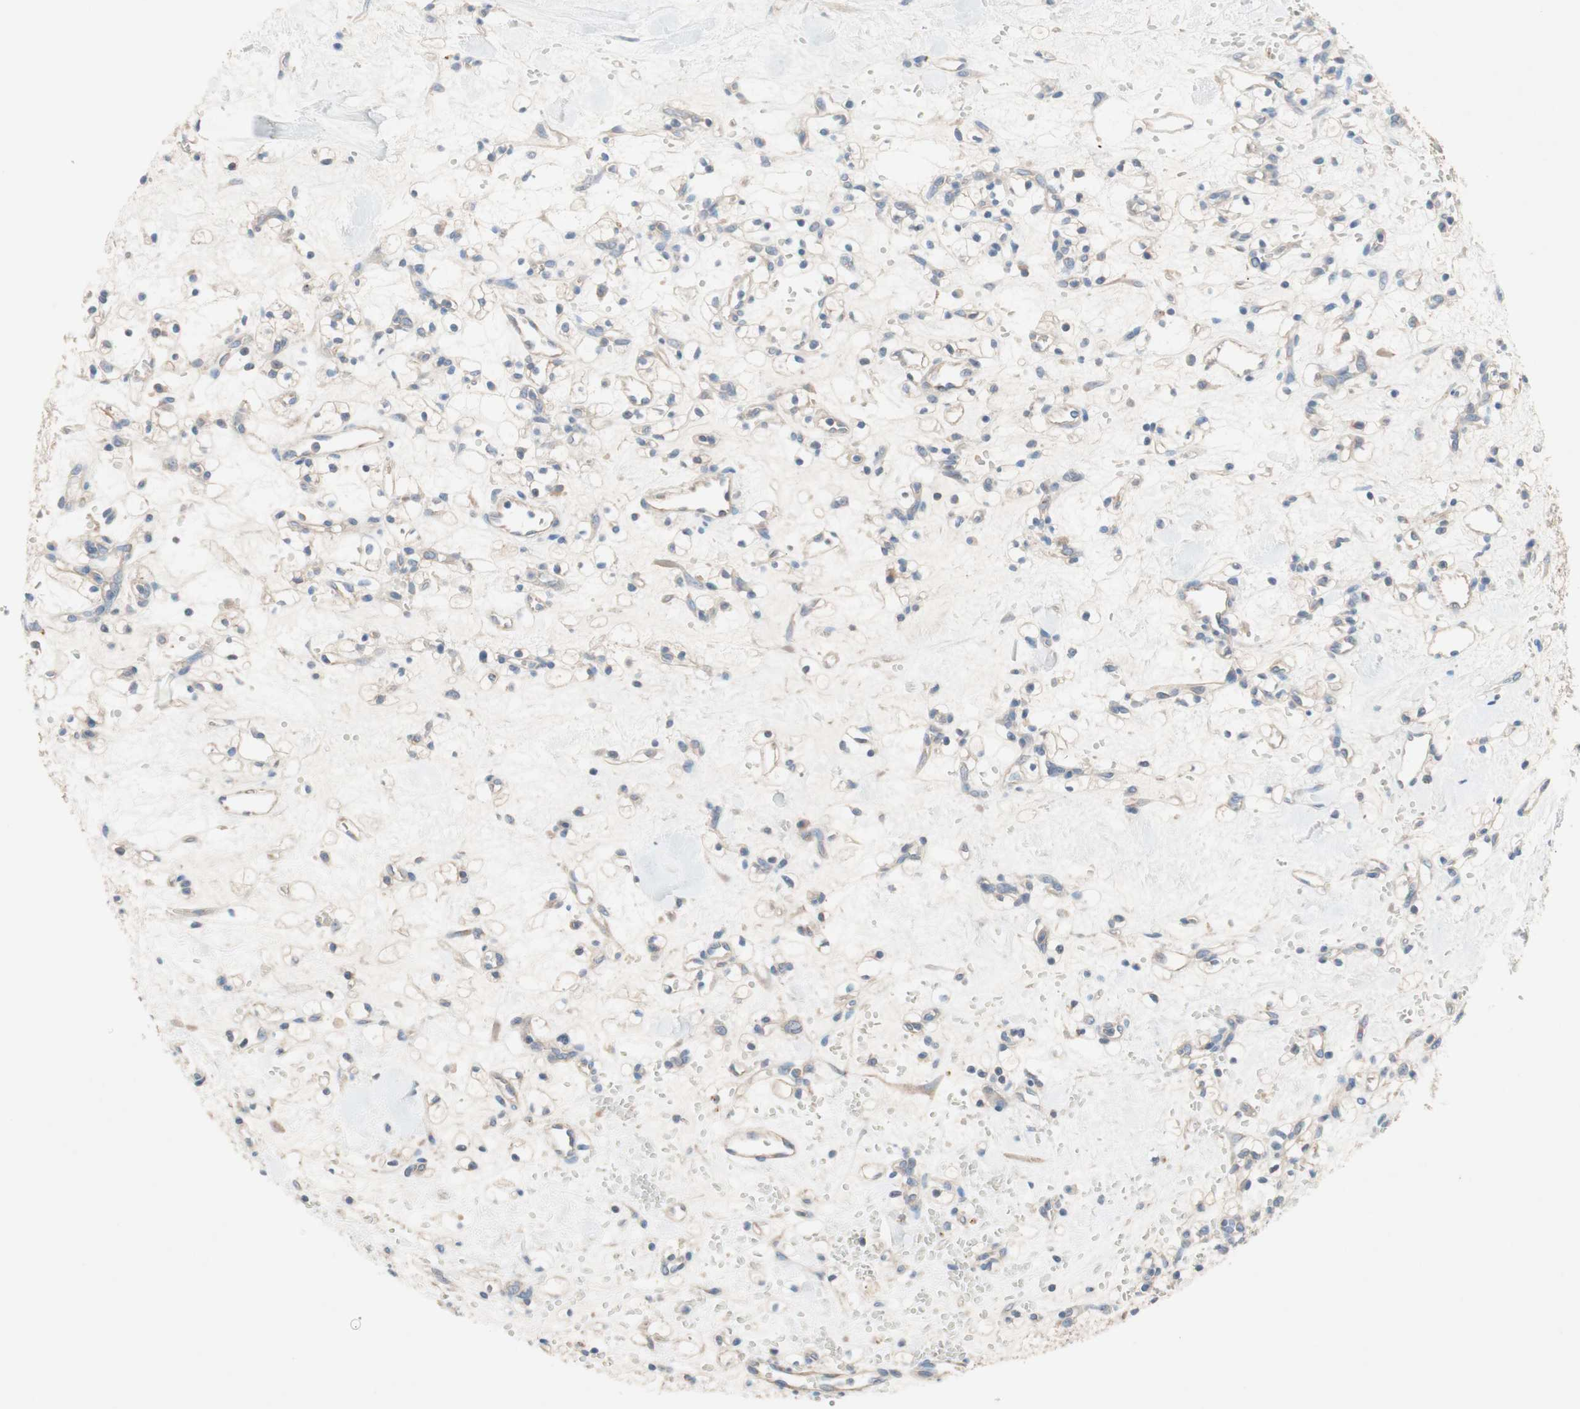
{"staining": {"intensity": "weak", "quantity": "<25%", "location": "cytoplasmic/membranous"}, "tissue": "renal cancer", "cell_type": "Tumor cells", "image_type": "cancer", "snomed": [{"axis": "morphology", "description": "Adenocarcinoma, NOS"}, {"axis": "topography", "description": "Kidney"}], "caption": "This is an IHC histopathology image of renal cancer (adenocarcinoma). There is no expression in tumor cells.", "gene": "GLUL", "patient": {"sex": "female", "age": 60}}